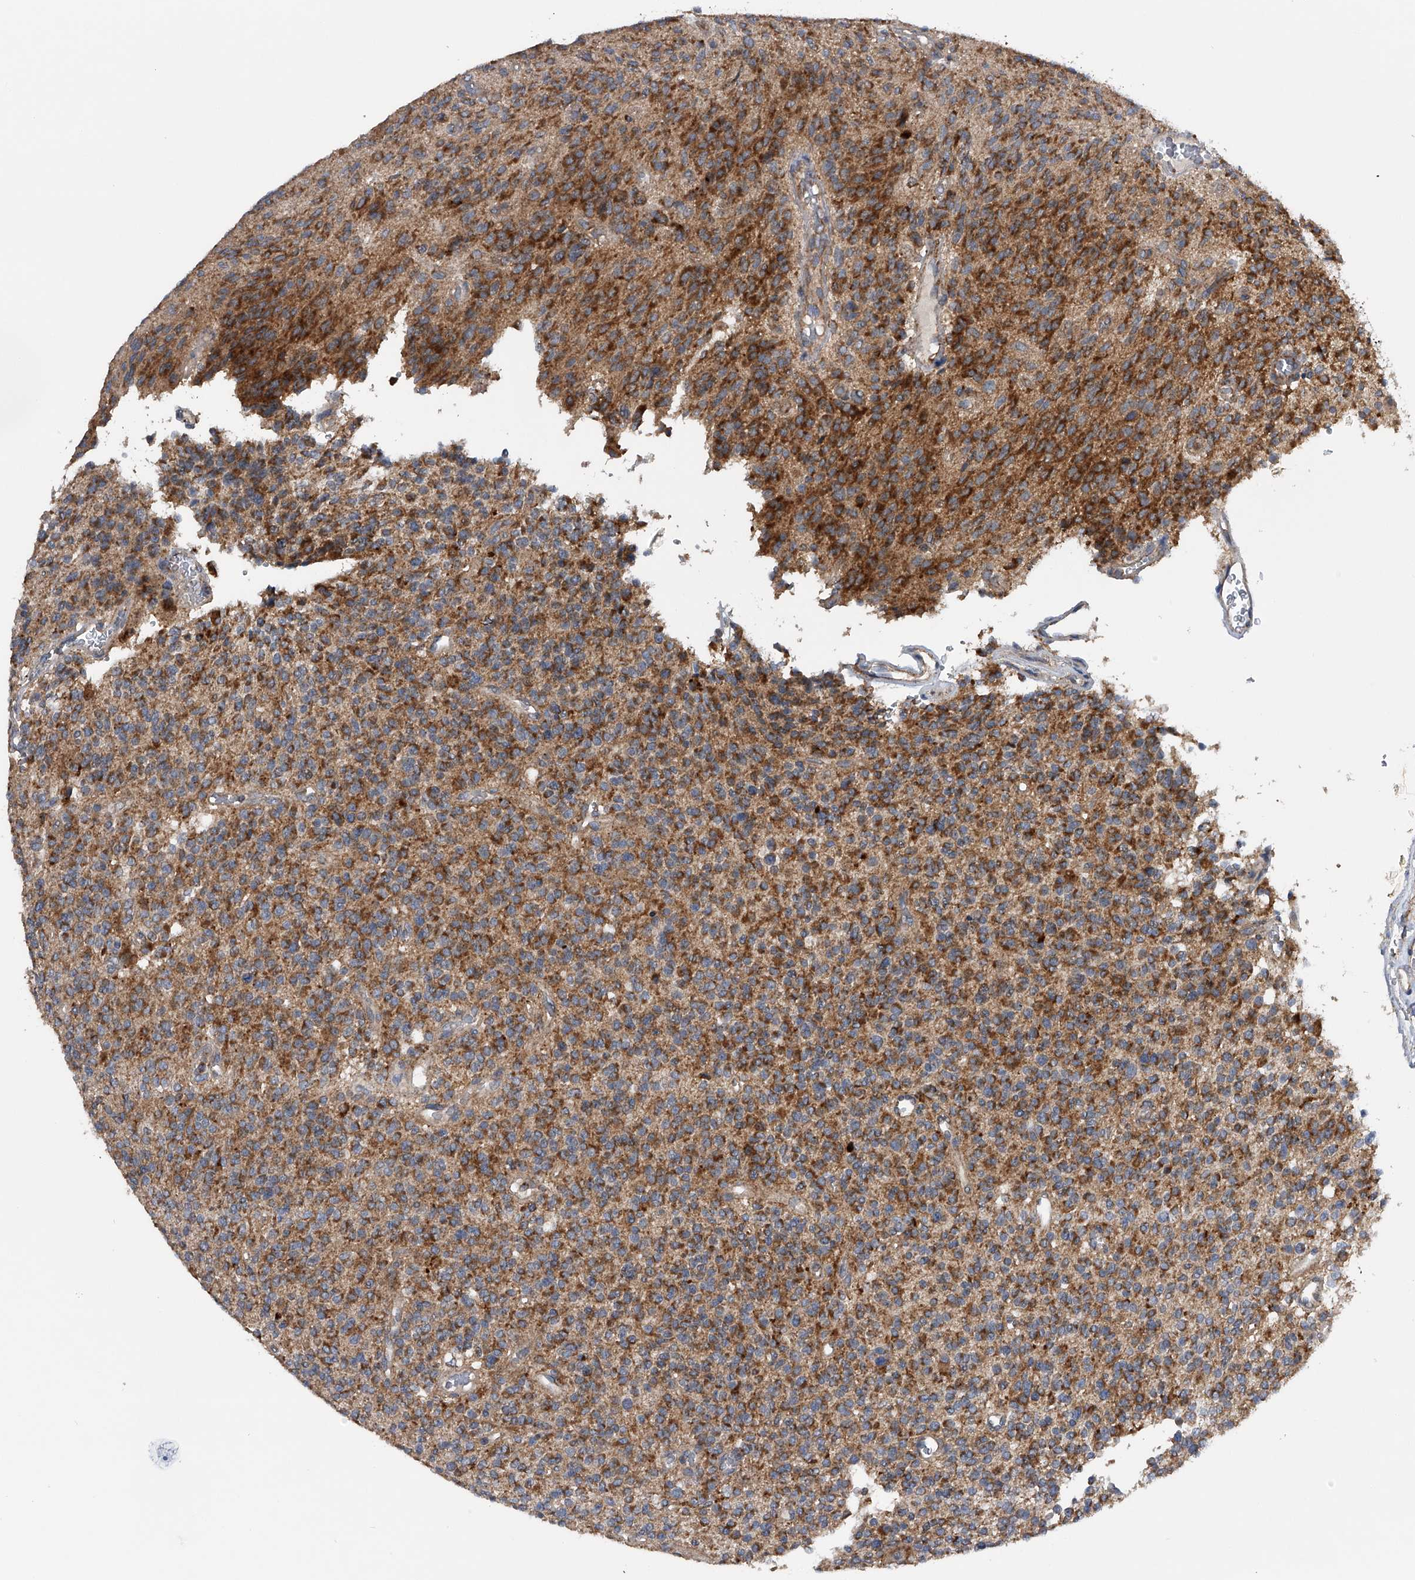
{"staining": {"intensity": "moderate", "quantity": ">75%", "location": "cytoplasmic/membranous"}, "tissue": "glioma", "cell_type": "Tumor cells", "image_type": "cancer", "snomed": [{"axis": "morphology", "description": "Glioma, malignant, High grade"}, {"axis": "topography", "description": "Brain"}], "caption": "Protein staining by IHC demonstrates moderate cytoplasmic/membranous expression in about >75% of tumor cells in glioma.", "gene": "LYRM4", "patient": {"sex": "male", "age": 34}}